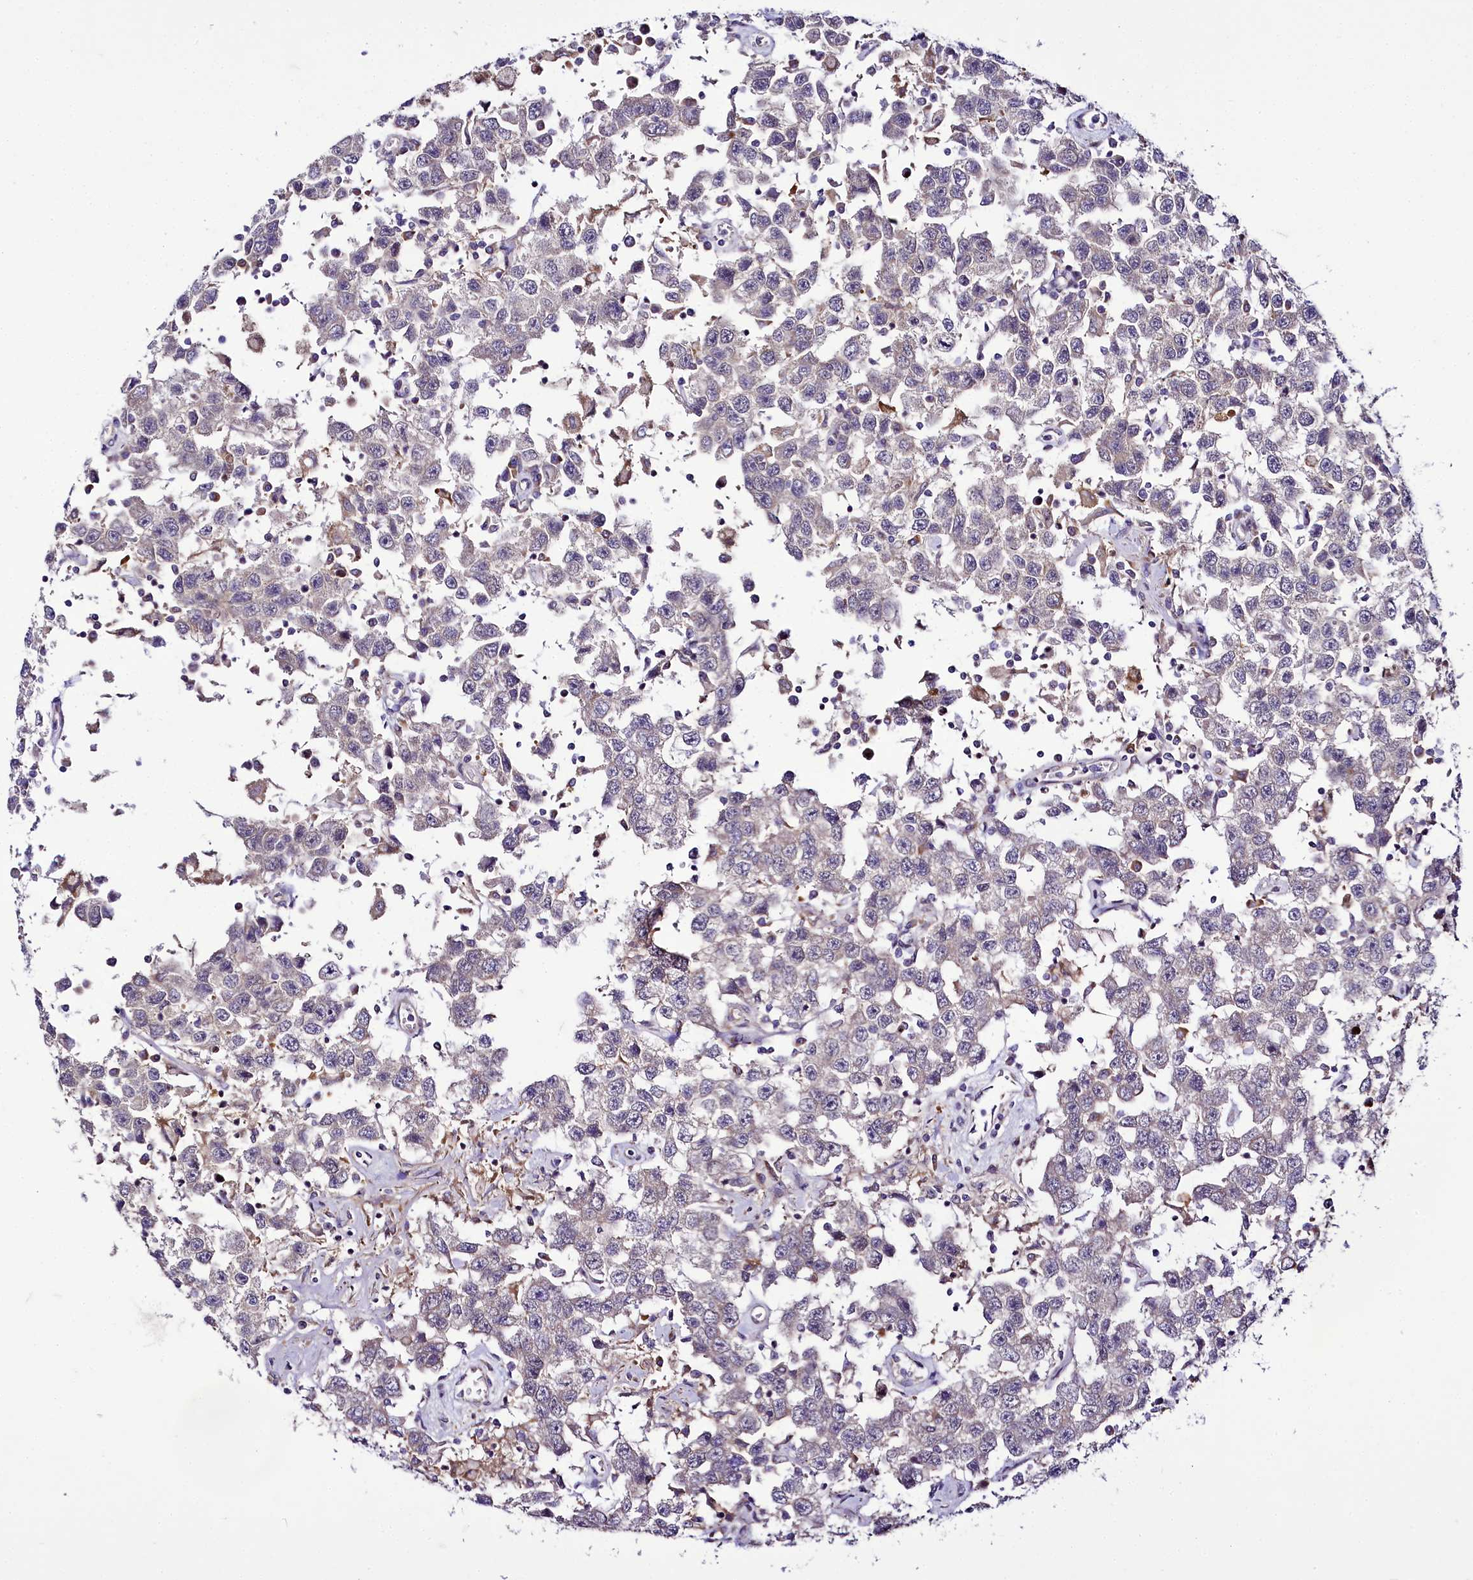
{"staining": {"intensity": "negative", "quantity": "none", "location": "none"}, "tissue": "testis cancer", "cell_type": "Tumor cells", "image_type": "cancer", "snomed": [{"axis": "morphology", "description": "Seminoma, NOS"}, {"axis": "topography", "description": "Testis"}], "caption": "Immunohistochemical staining of testis seminoma displays no significant positivity in tumor cells.", "gene": "ZC3H12C", "patient": {"sex": "male", "age": 41}}